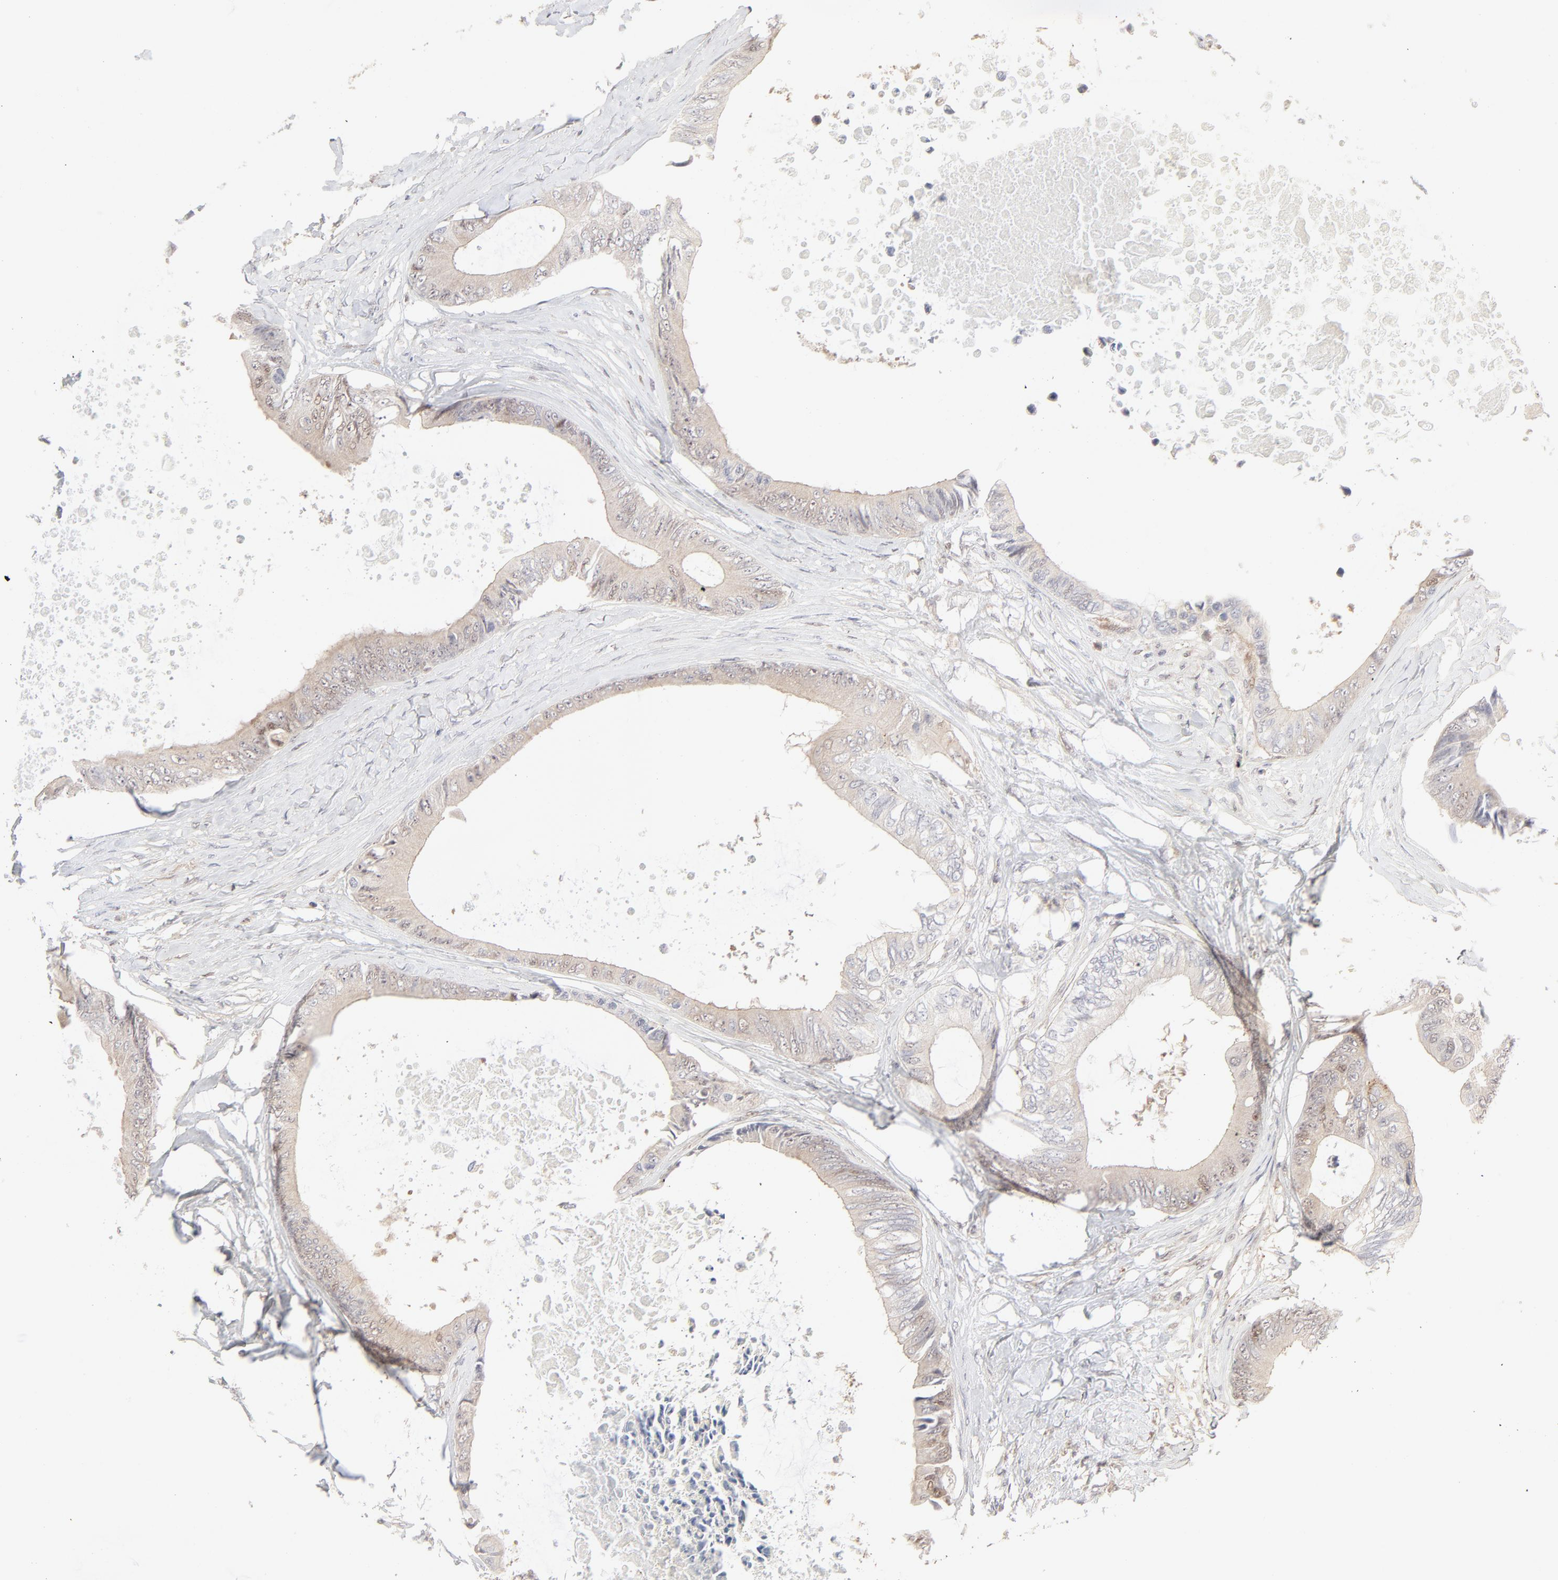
{"staining": {"intensity": "negative", "quantity": "none", "location": "none"}, "tissue": "colorectal cancer", "cell_type": "Tumor cells", "image_type": "cancer", "snomed": [{"axis": "morphology", "description": "Normal tissue, NOS"}, {"axis": "morphology", "description": "Adenocarcinoma, NOS"}, {"axis": "topography", "description": "Rectum"}, {"axis": "topography", "description": "Peripheral nerve tissue"}], "caption": "The image displays no staining of tumor cells in colorectal cancer (adenocarcinoma). (DAB (3,3'-diaminobenzidine) immunohistochemistry visualized using brightfield microscopy, high magnification).", "gene": "CDK6", "patient": {"sex": "female", "age": 77}}